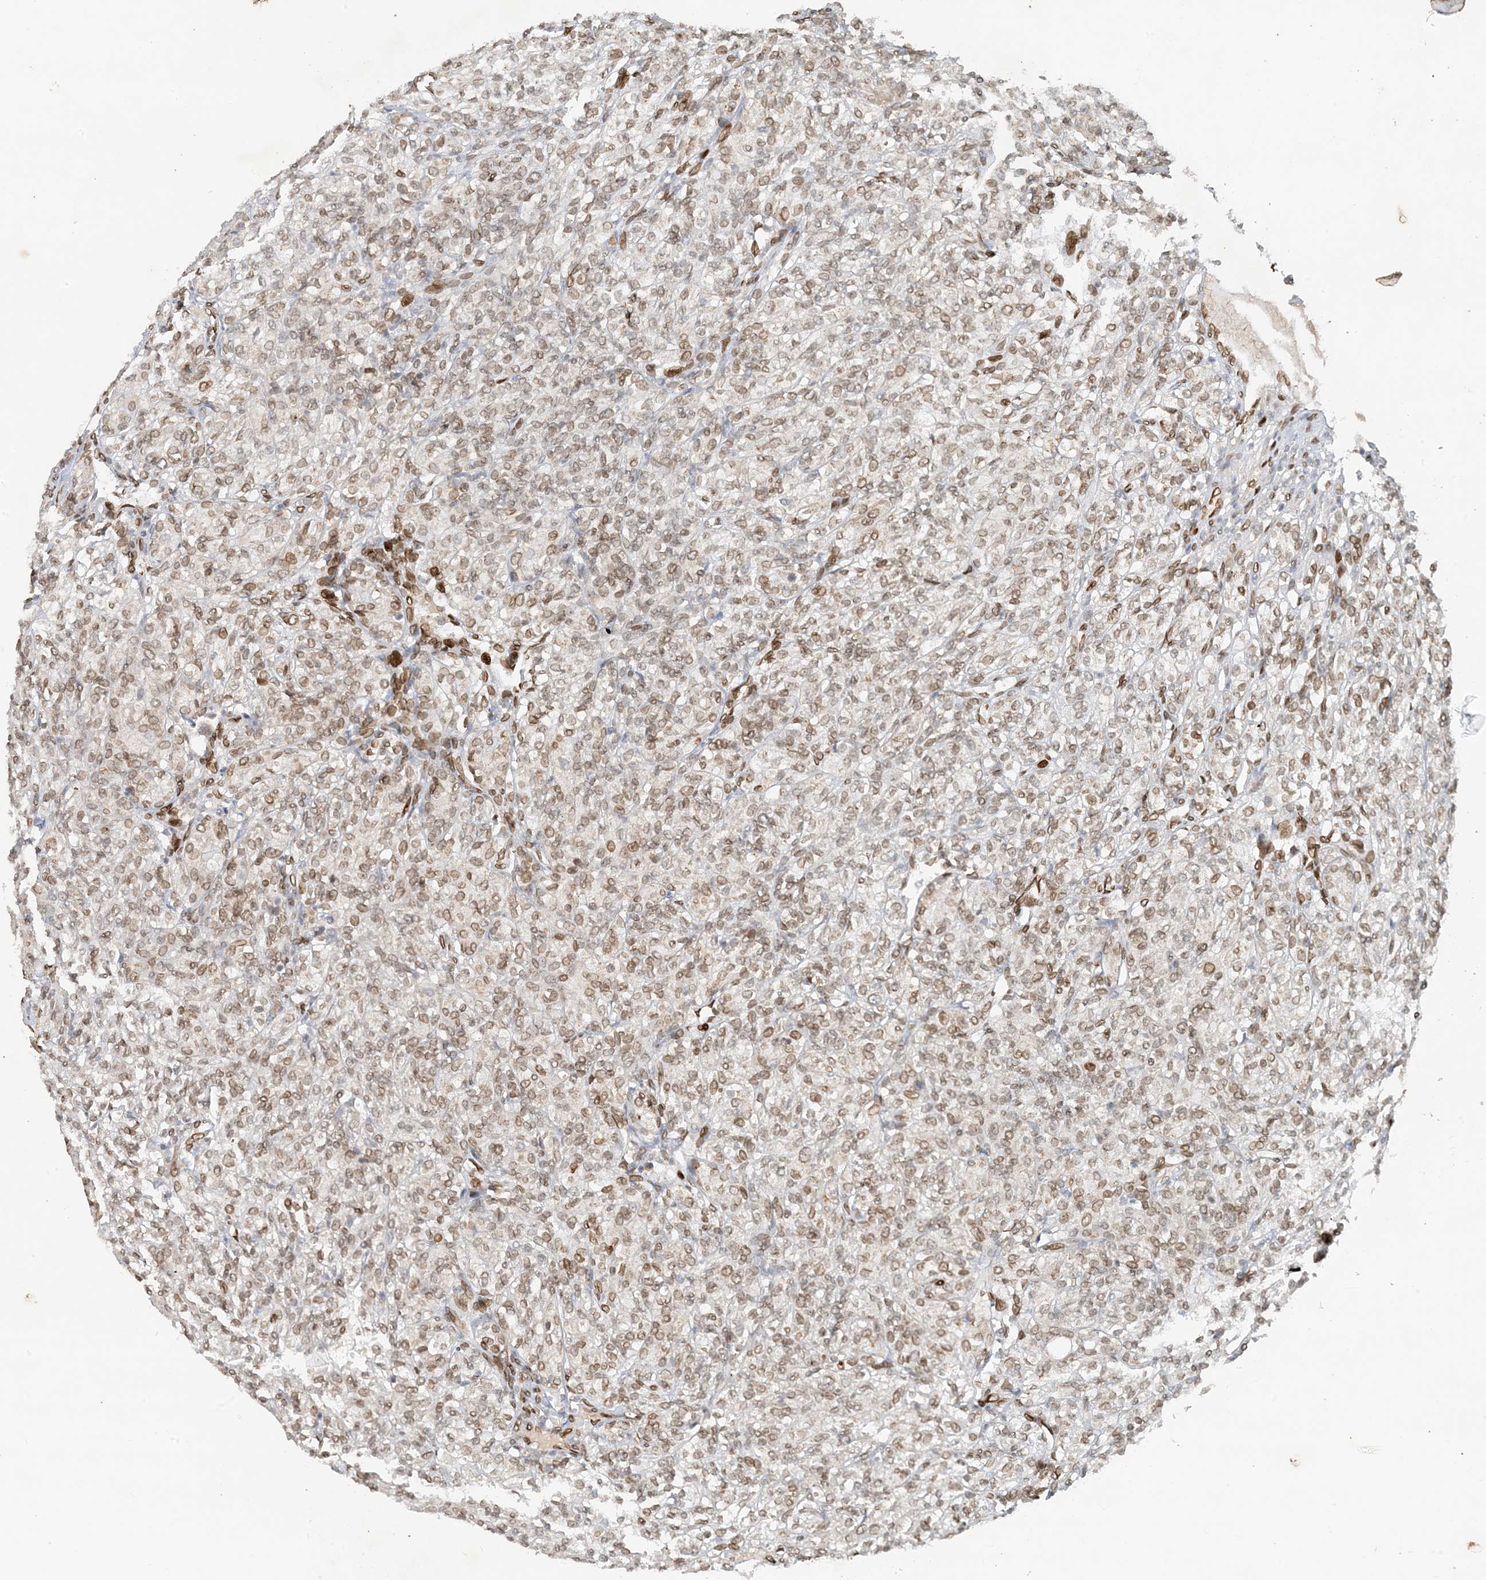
{"staining": {"intensity": "weak", "quantity": "25%-75%", "location": "nuclear"}, "tissue": "renal cancer", "cell_type": "Tumor cells", "image_type": "cancer", "snomed": [{"axis": "morphology", "description": "Adenocarcinoma, NOS"}, {"axis": "topography", "description": "Kidney"}], "caption": "Approximately 25%-75% of tumor cells in renal cancer reveal weak nuclear protein expression as visualized by brown immunohistochemical staining.", "gene": "SLC35A2", "patient": {"sex": "male", "age": 77}}